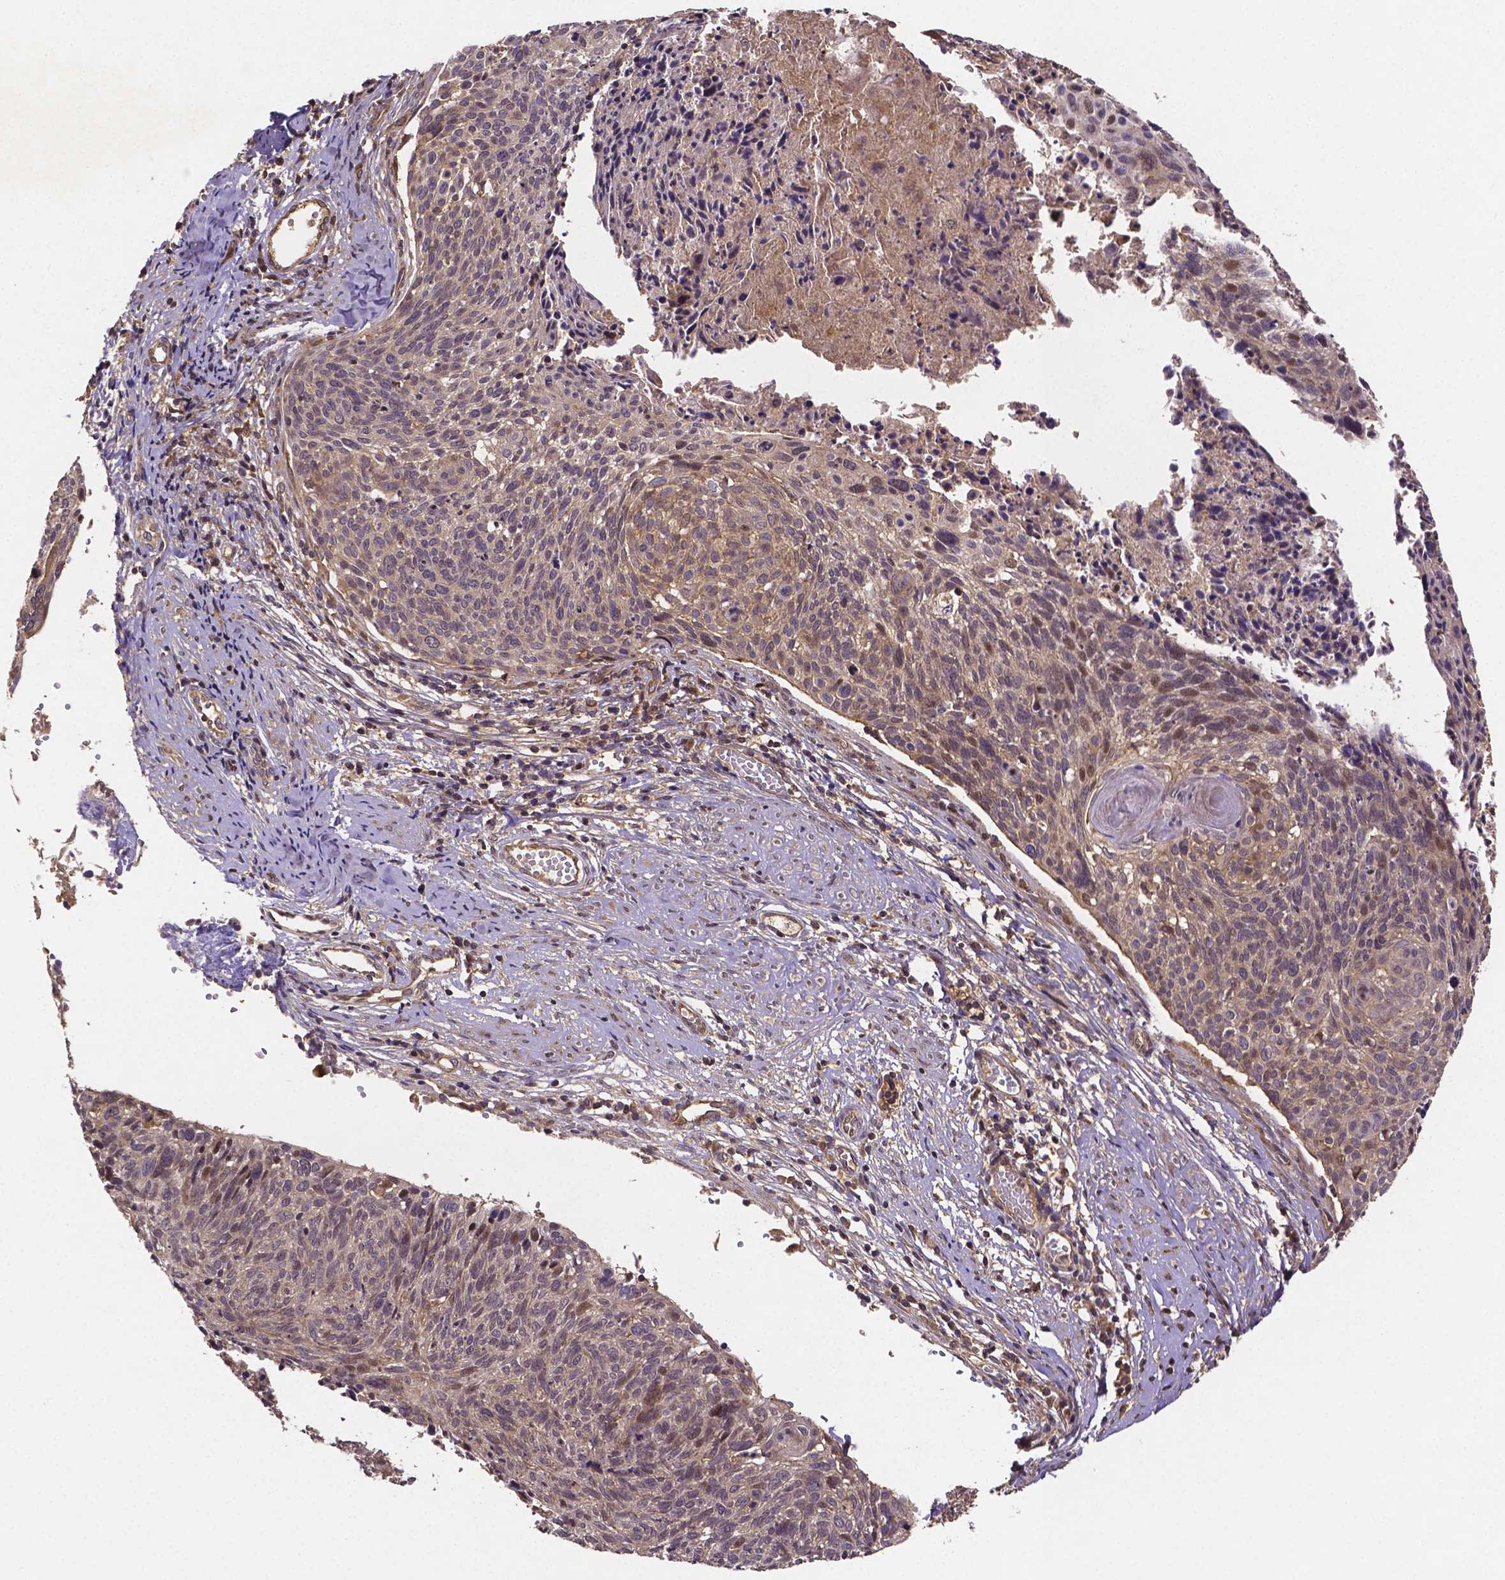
{"staining": {"intensity": "weak", "quantity": "<25%", "location": "cytoplasmic/membranous"}, "tissue": "cervical cancer", "cell_type": "Tumor cells", "image_type": "cancer", "snomed": [{"axis": "morphology", "description": "Squamous cell carcinoma, NOS"}, {"axis": "topography", "description": "Cervix"}], "caption": "High power microscopy image of an immunohistochemistry micrograph of cervical squamous cell carcinoma, revealing no significant positivity in tumor cells.", "gene": "RNF123", "patient": {"sex": "female", "age": 49}}